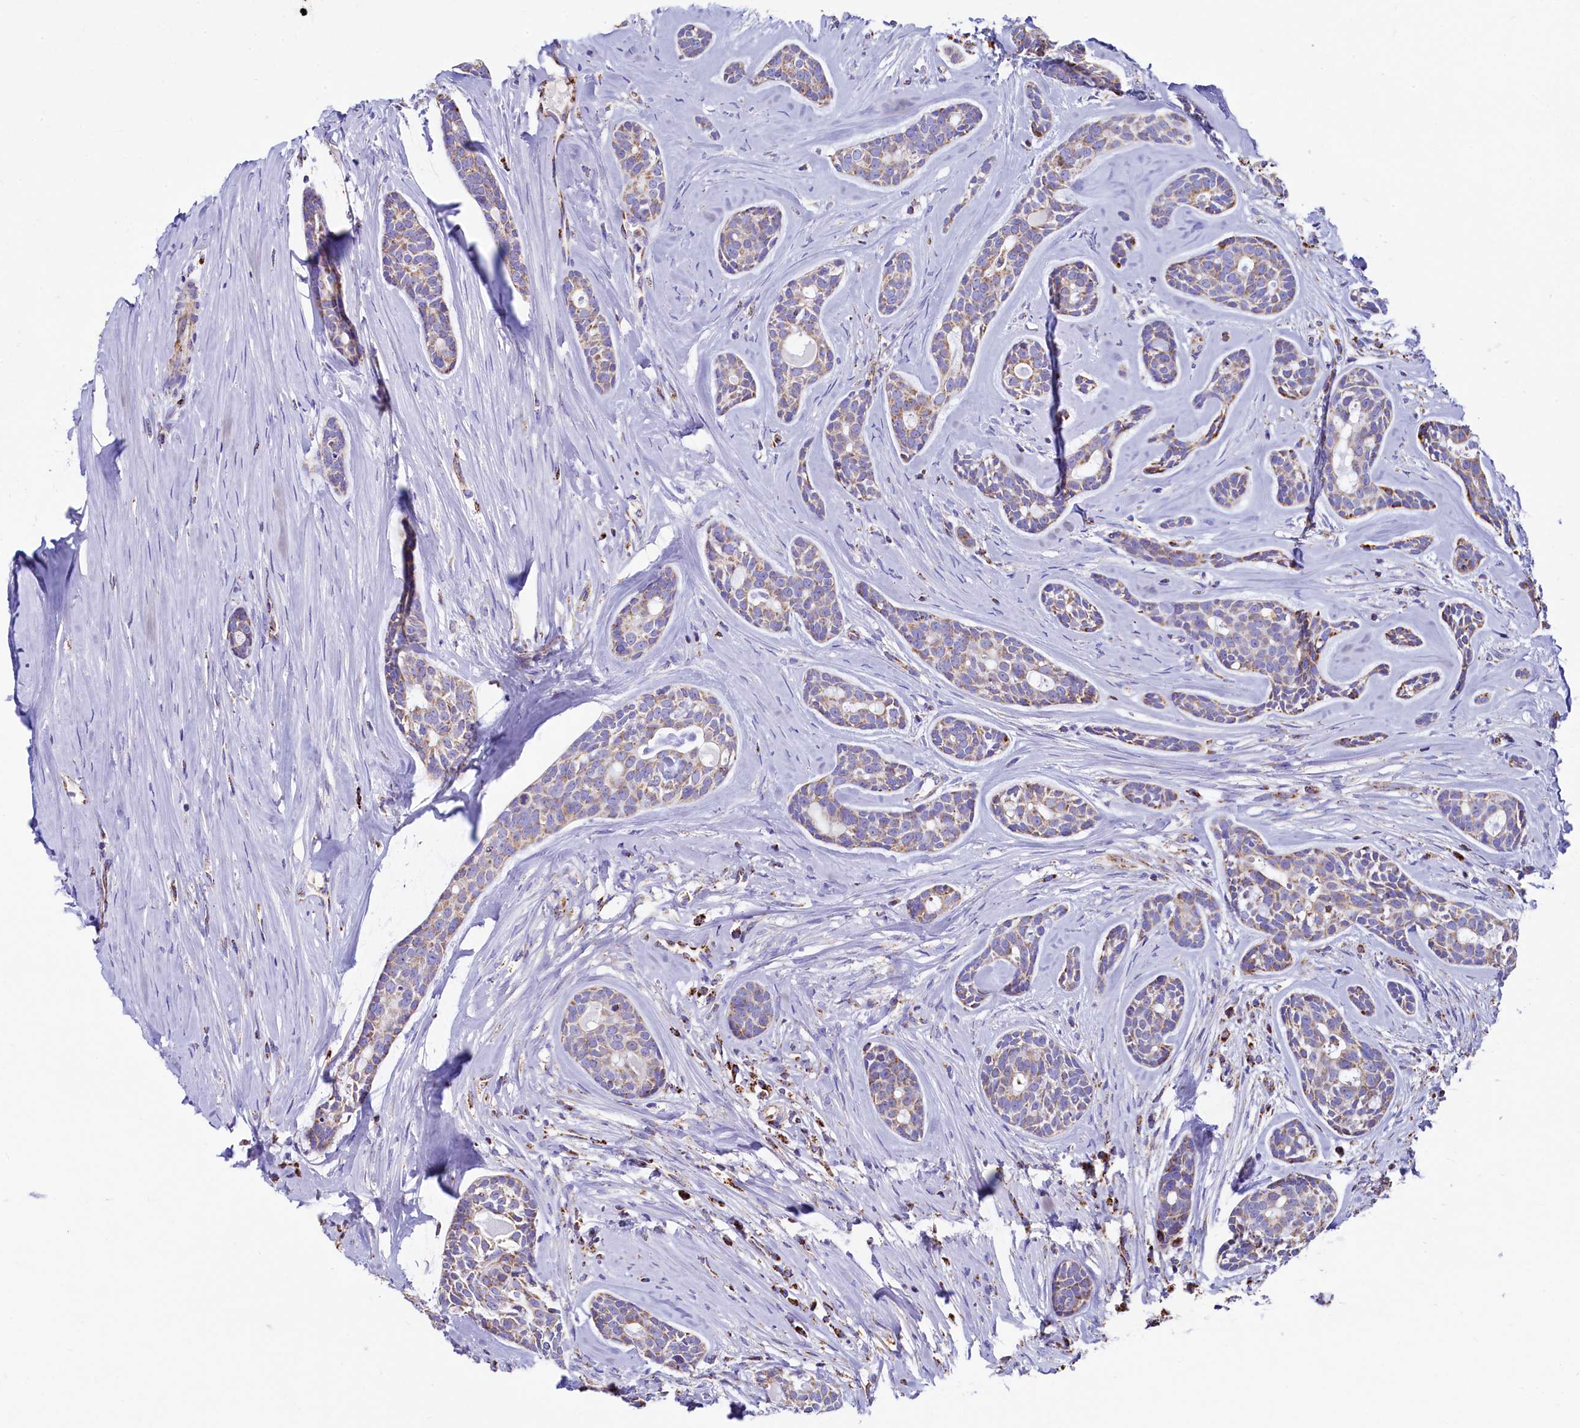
{"staining": {"intensity": "moderate", "quantity": "<25%", "location": "cytoplasmic/membranous"}, "tissue": "head and neck cancer", "cell_type": "Tumor cells", "image_type": "cancer", "snomed": [{"axis": "morphology", "description": "Adenocarcinoma, NOS"}, {"axis": "topography", "description": "Subcutis"}, {"axis": "topography", "description": "Head-Neck"}], "caption": "DAB (3,3'-diaminobenzidine) immunohistochemical staining of head and neck cancer (adenocarcinoma) demonstrates moderate cytoplasmic/membranous protein staining in about <25% of tumor cells.", "gene": "IDH3A", "patient": {"sex": "female", "age": 73}}